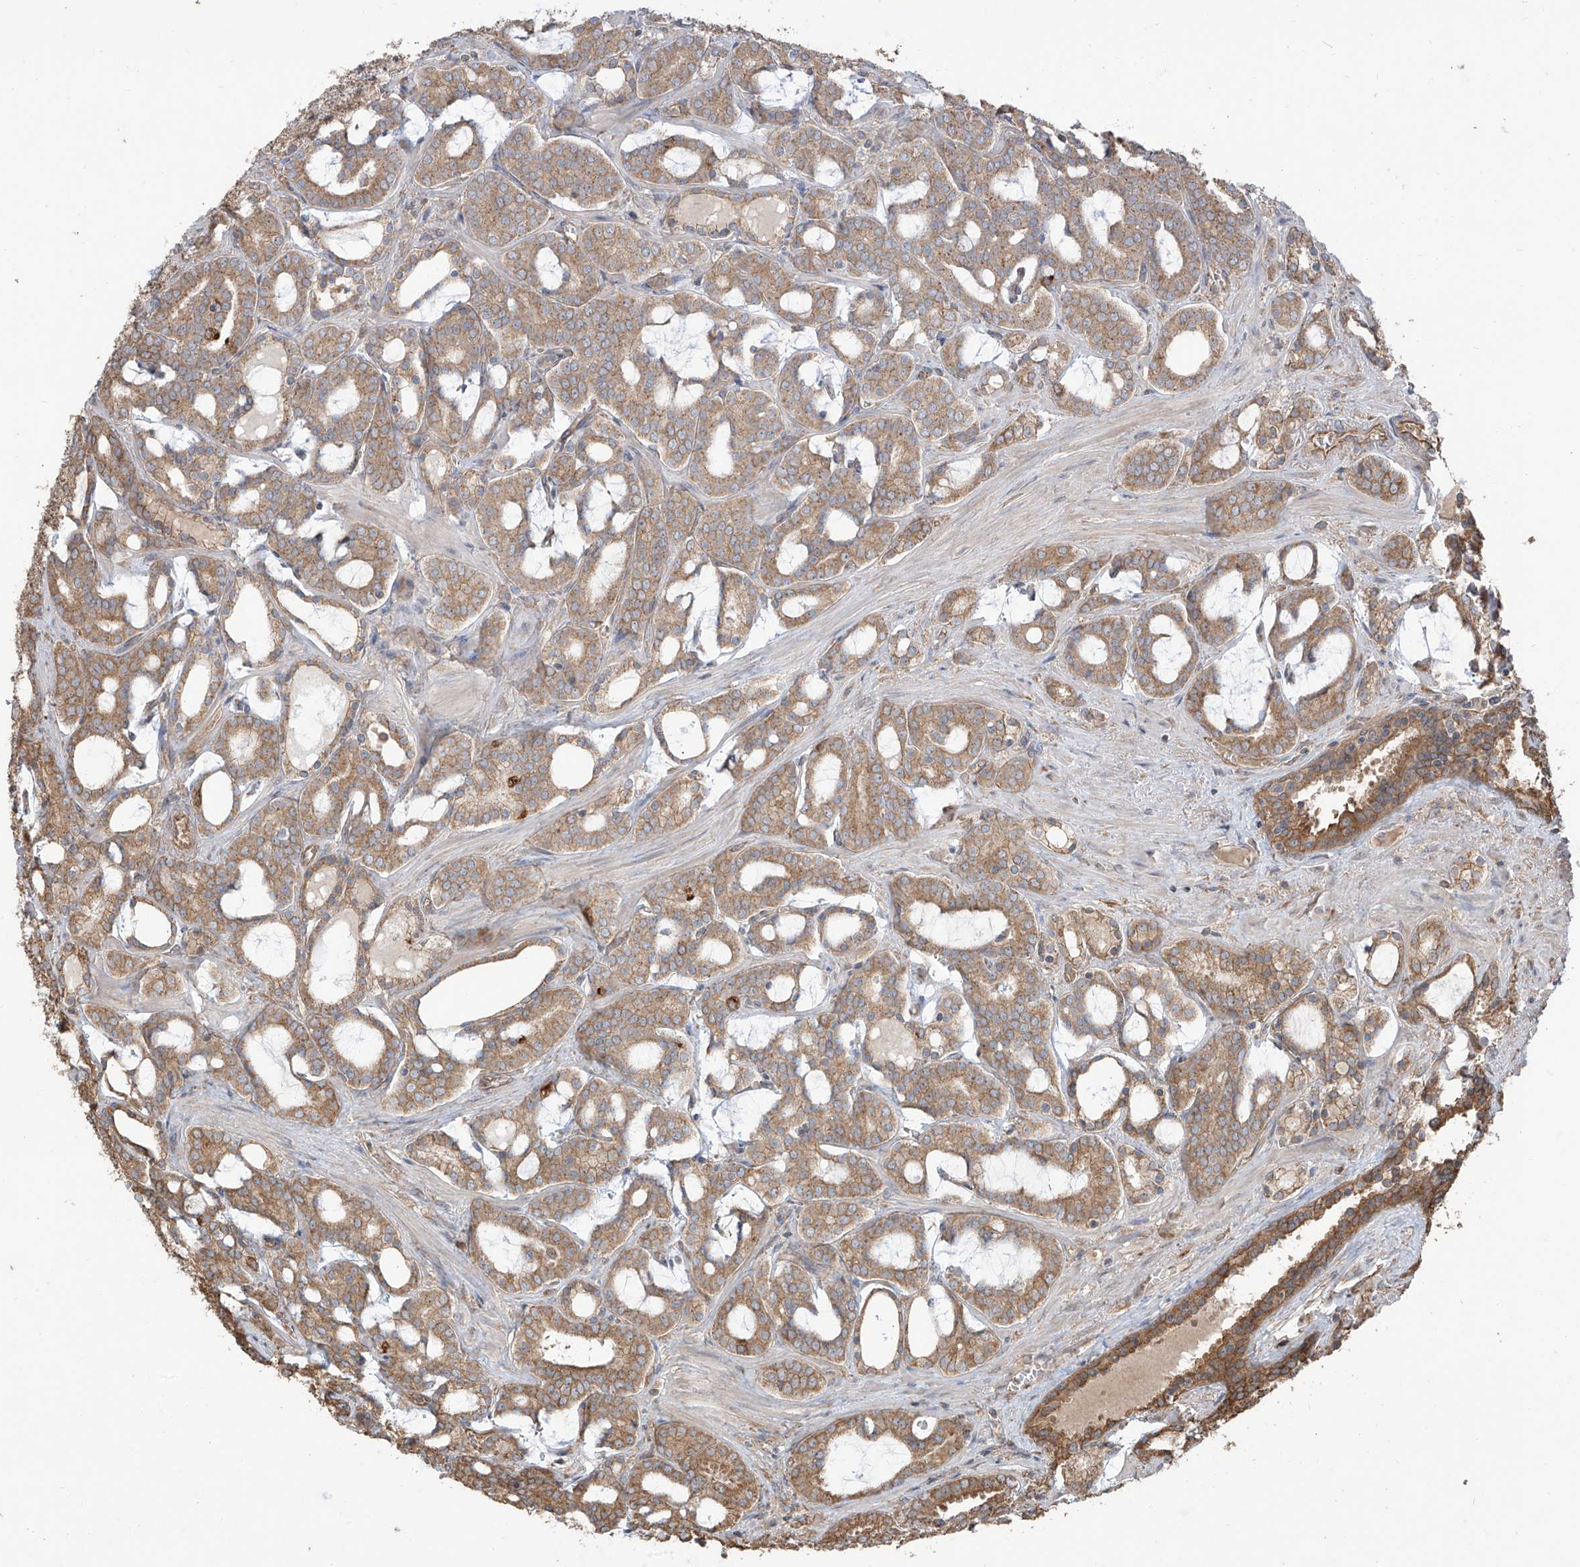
{"staining": {"intensity": "moderate", "quantity": ">75%", "location": "cytoplasmic/membranous"}, "tissue": "prostate cancer", "cell_type": "Tumor cells", "image_type": "cancer", "snomed": [{"axis": "morphology", "description": "Adenocarcinoma, High grade"}, {"axis": "topography", "description": "Prostate and seminal vesicle, NOS"}], "caption": "Immunohistochemistry image of neoplastic tissue: human prostate cancer stained using immunohistochemistry reveals medium levels of moderate protein expression localized specifically in the cytoplasmic/membranous of tumor cells, appearing as a cytoplasmic/membranous brown color.", "gene": "AGBL5", "patient": {"sex": "male", "age": 67}}